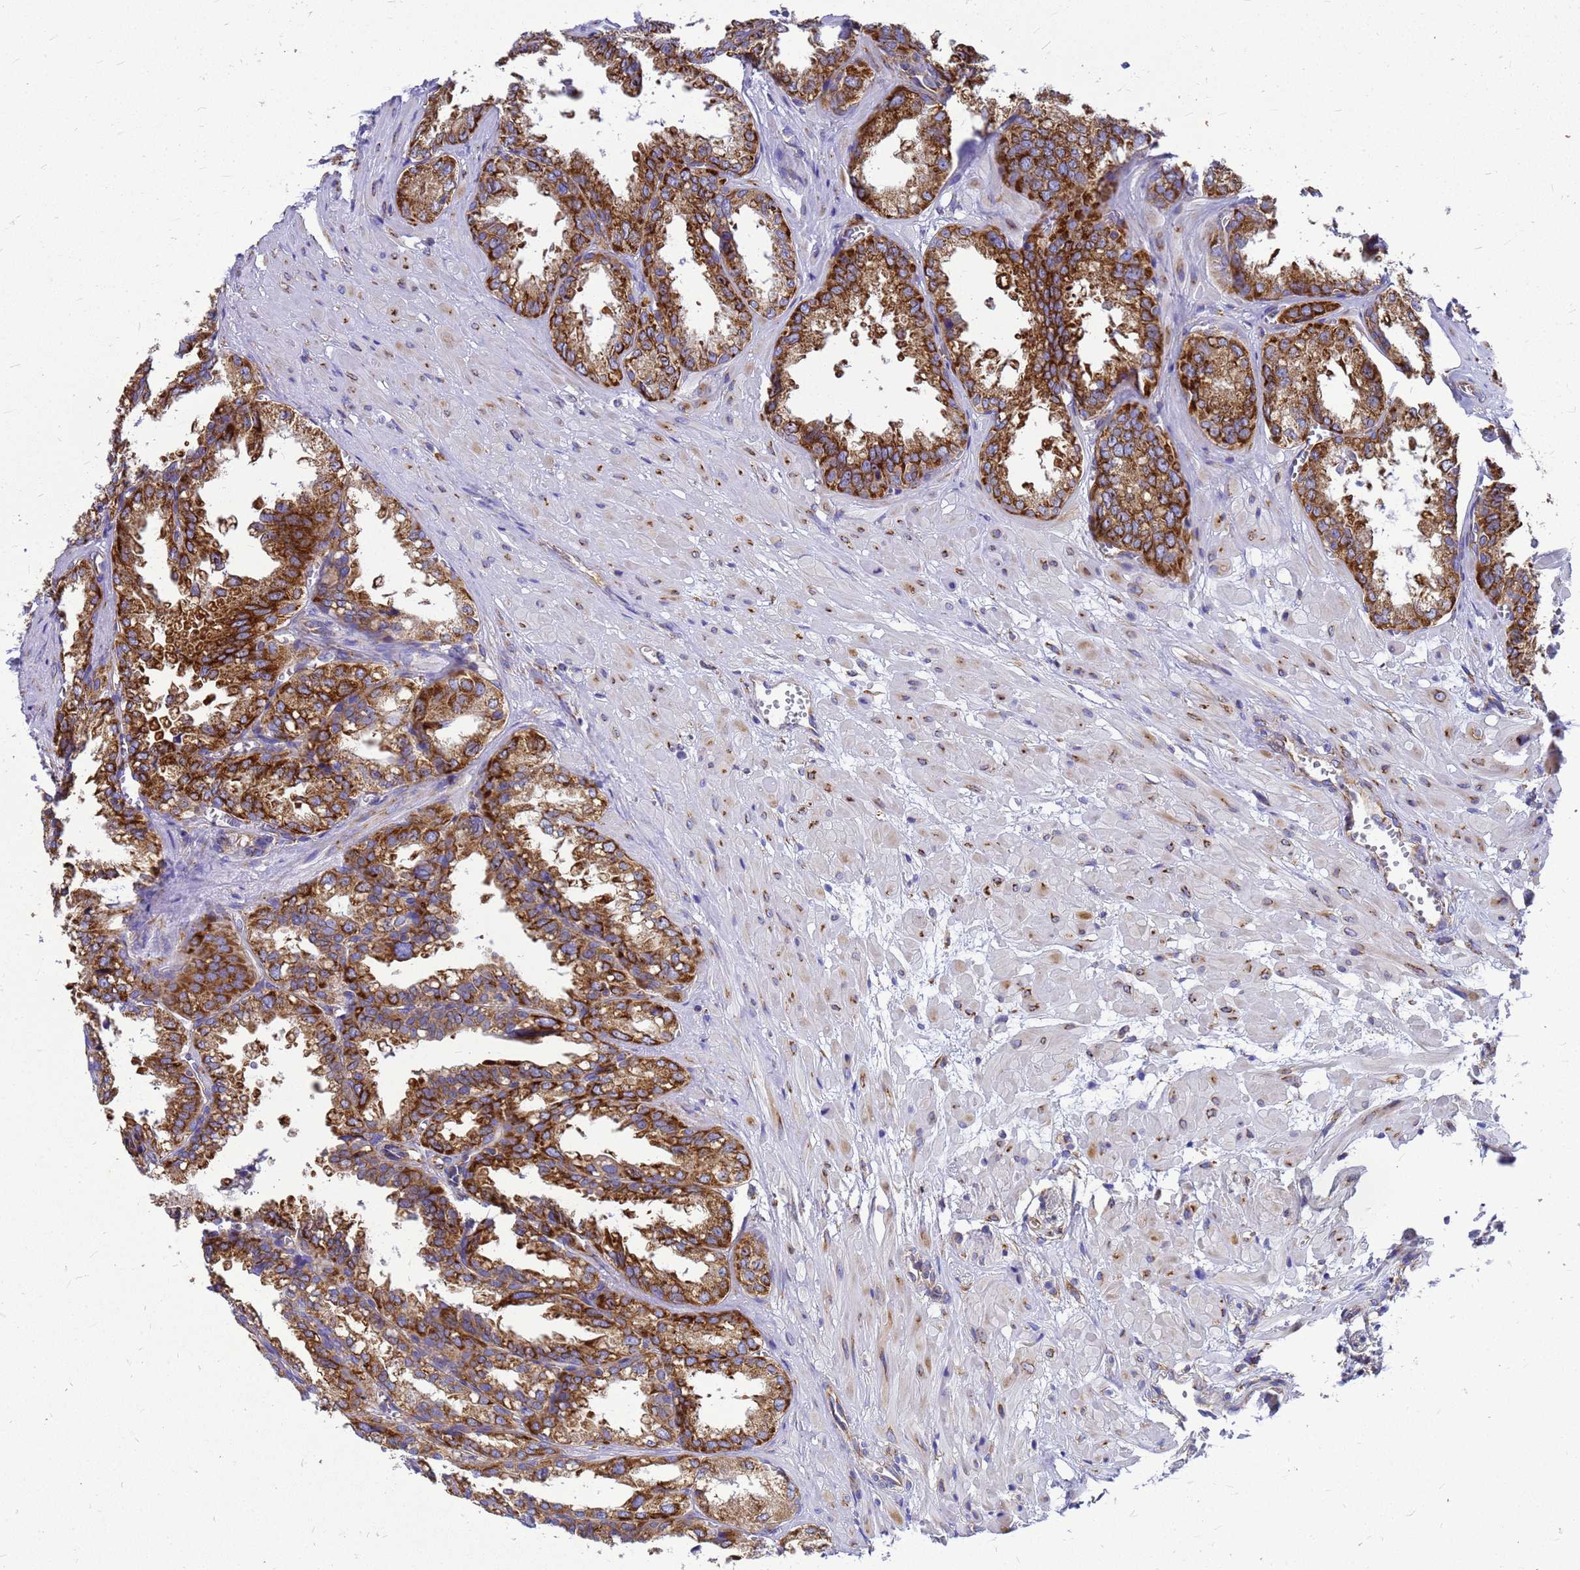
{"staining": {"intensity": "strong", "quantity": ">75%", "location": "cytoplasmic/membranous"}, "tissue": "seminal vesicle", "cell_type": "Glandular cells", "image_type": "normal", "snomed": [{"axis": "morphology", "description": "Normal tissue, NOS"}, {"axis": "topography", "description": "Prostate"}, {"axis": "topography", "description": "Seminal veicle"}], "caption": "IHC micrograph of unremarkable human seminal vesicle stained for a protein (brown), which displays high levels of strong cytoplasmic/membranous staining in approximately >75% of glandular cells.", "gene": "EEF1D", "patient": {"sex": "male", "age": 51}}